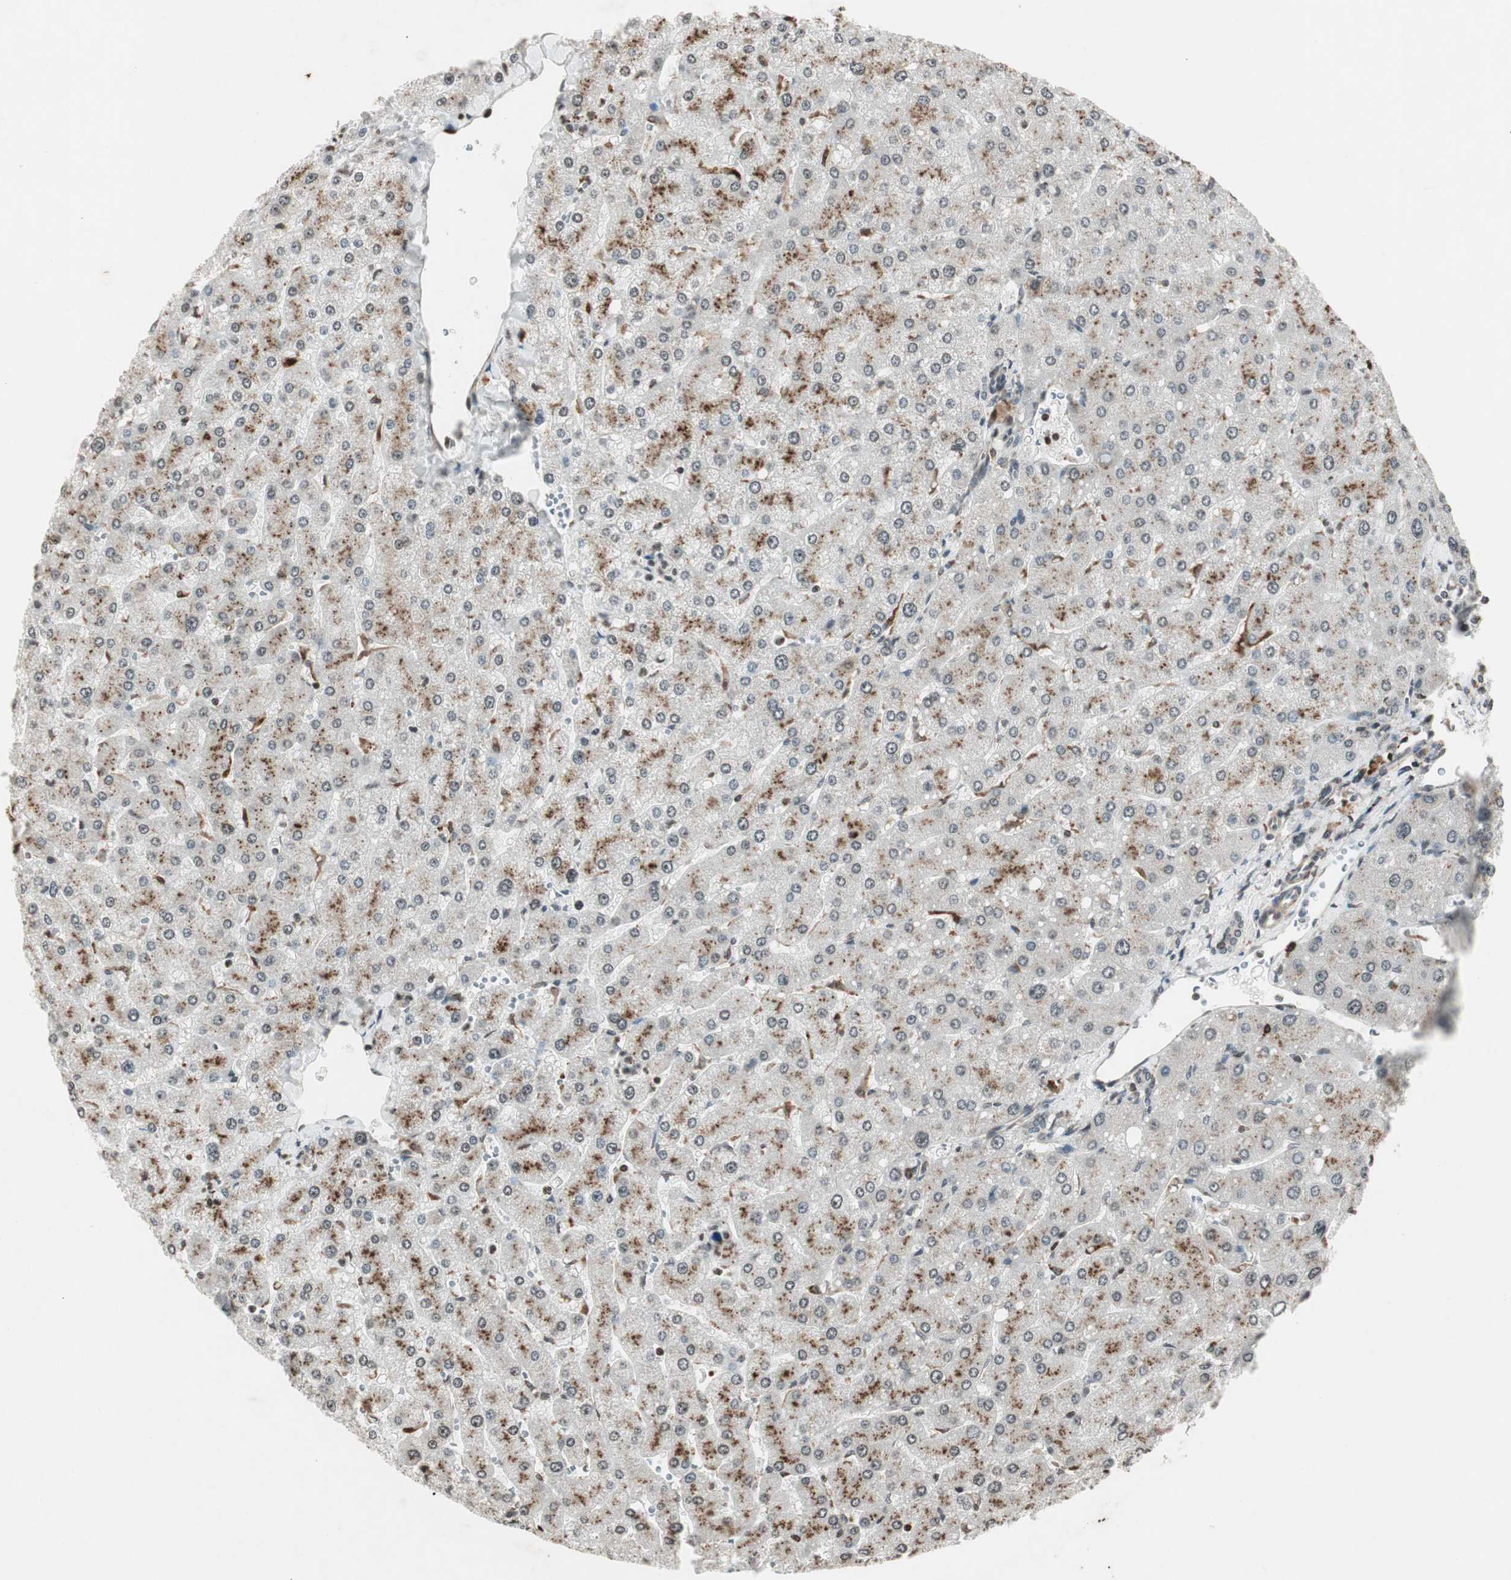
{"staining": {"intensity": "negative", "quantity": "none", "location": "none"}, "tissue": "liver", "cell_type": "Cholangiocytes", "image_type": "normal", "snomed": [{"axis": "morphology", "description": "Normal tissue, NOS"}, {"axis": "topography", "description": "Liver"}], "caption": "Immunohistochemical staining of unremarkable liver displays no significant positivity in cholangiocytes. Brightfield microscopy of immunohistochemistry stained with DAB (brown) and hematoxylin (blue), captured at high magnification.", "gene": "PRKG1", "patient": {"sex": "male", "age": 55}}